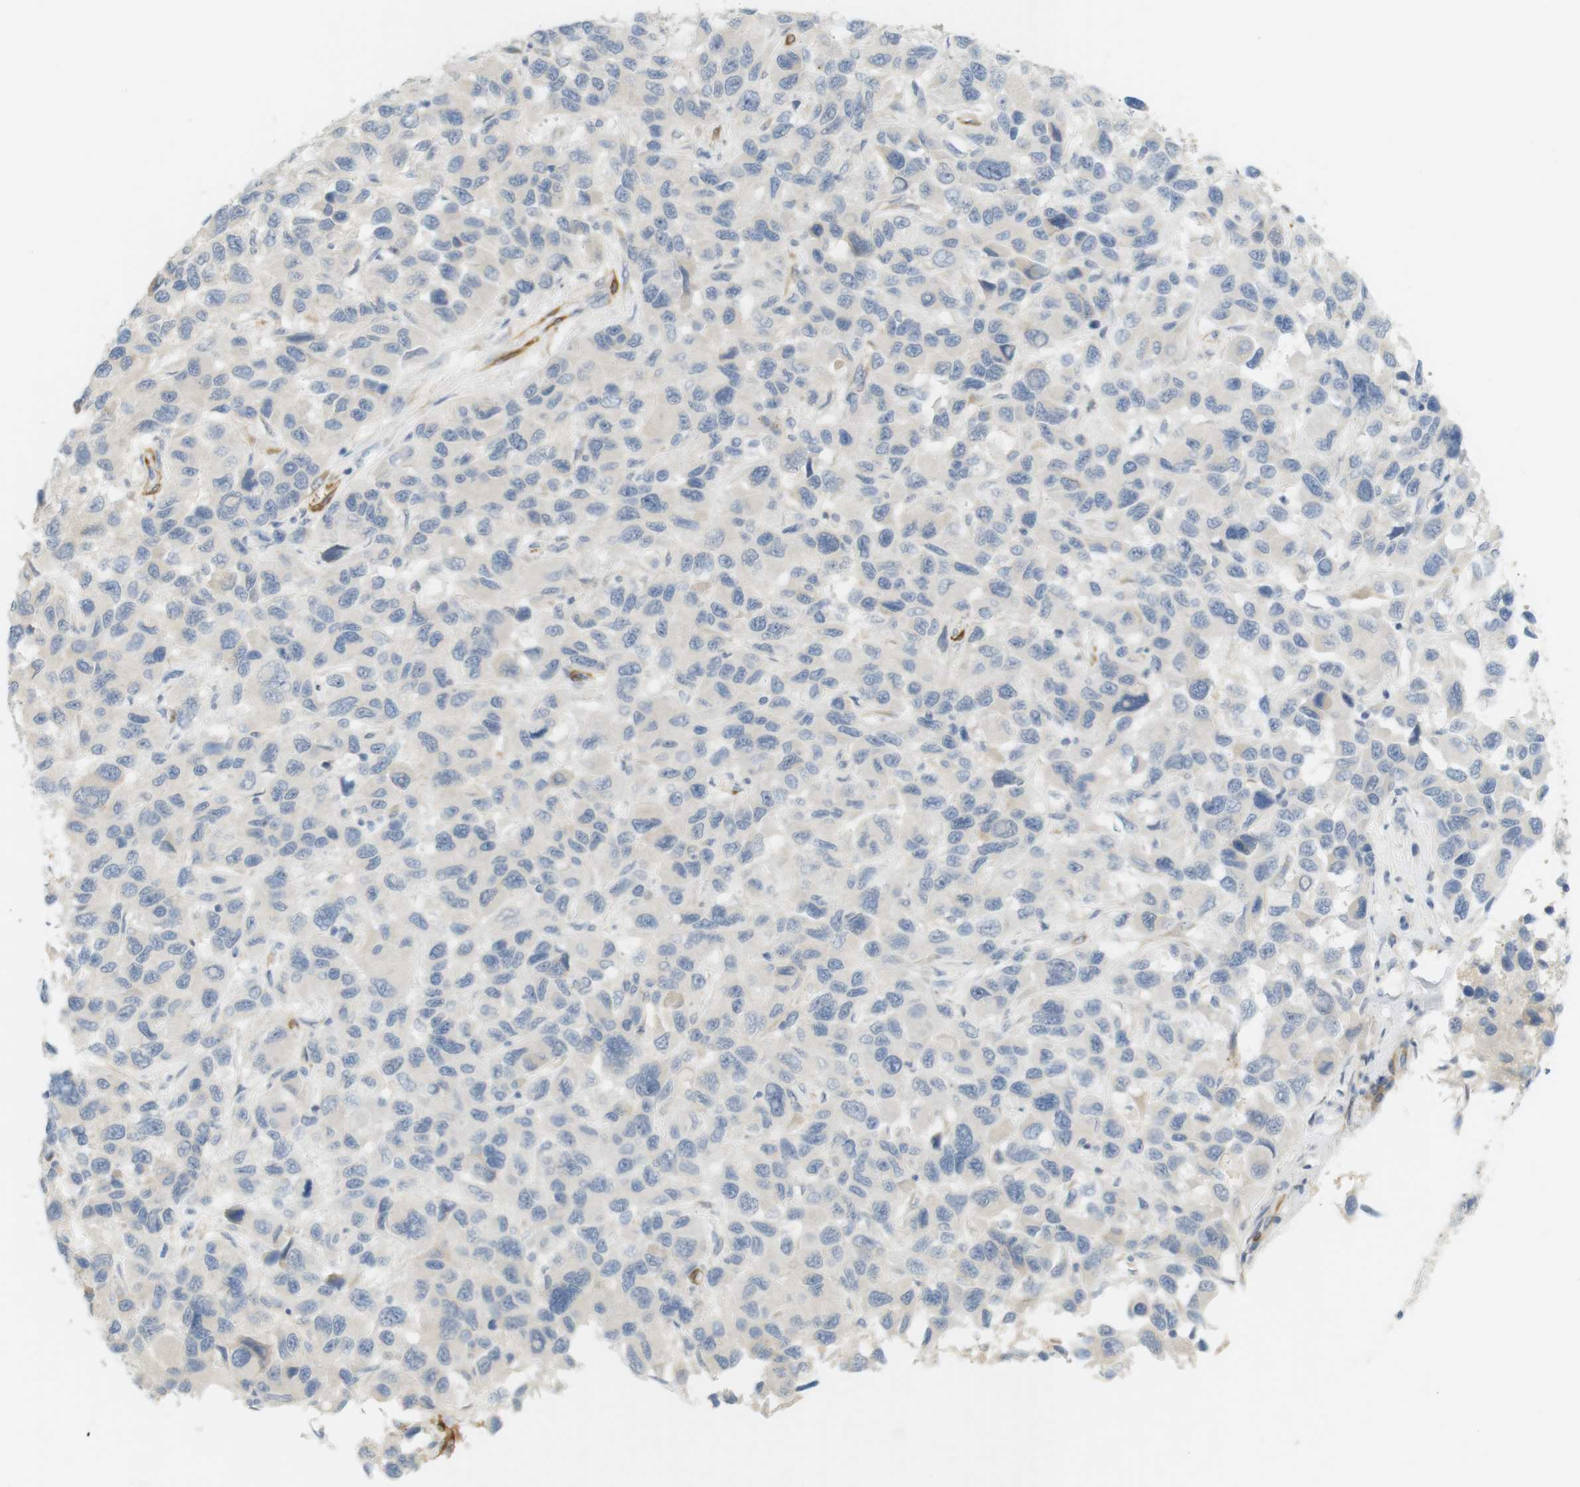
{"staining": {"intensity": "negative", "quantity": "none", "location": "none"}, "tissue": "melanoma", "cell_type": "Tumor cells", "image_type": "cancer", "snomed": [{"axis": "morphology", "description": "Malignant melanoma, NOS"}, {"axis": "topography", "description": "Skin"}], "caption": "There is no significant expression in tumor cells of malignant melanoma.", "gene": "PDE3A", "patient": {"sex": "male", "age": 53}}